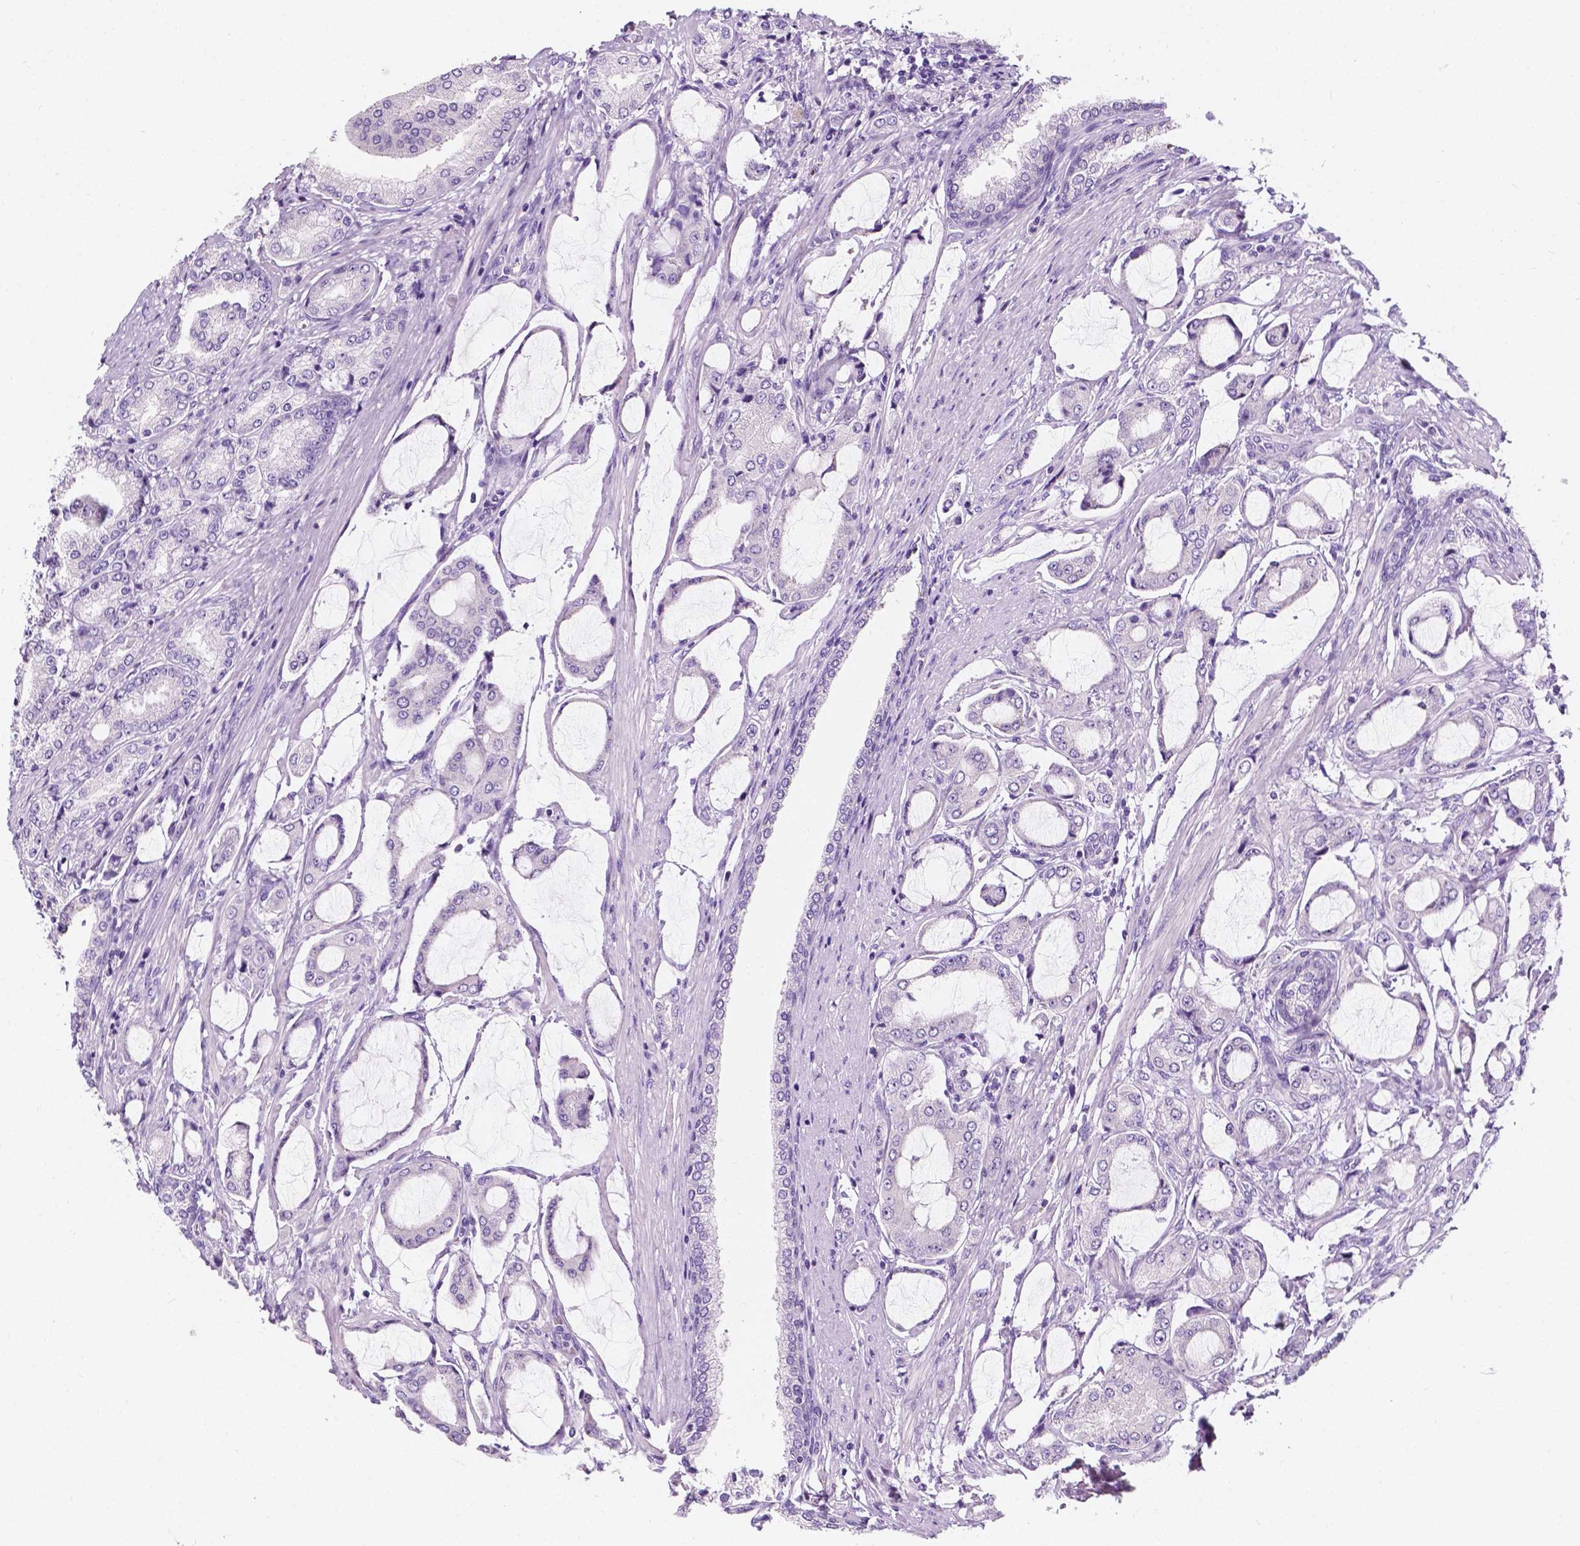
{"staining": {"intensity": "negative", "quantity": "none", "location": "none"}, "tissue": "prostate cancer", "cell_type": "Tumor cells", "image_type": "cancer", "snomed": [{"axis": "morphology", "description": "Adenocarcinoma, NOS"}, {"axis": "topography", "description": "Prostate"}], "caption": "Tumor cells are negative for protein expression in human adenocarcinoma (prostate).", "gene": "SIRT2", "patient": {"sex": "male", "age": 63}}